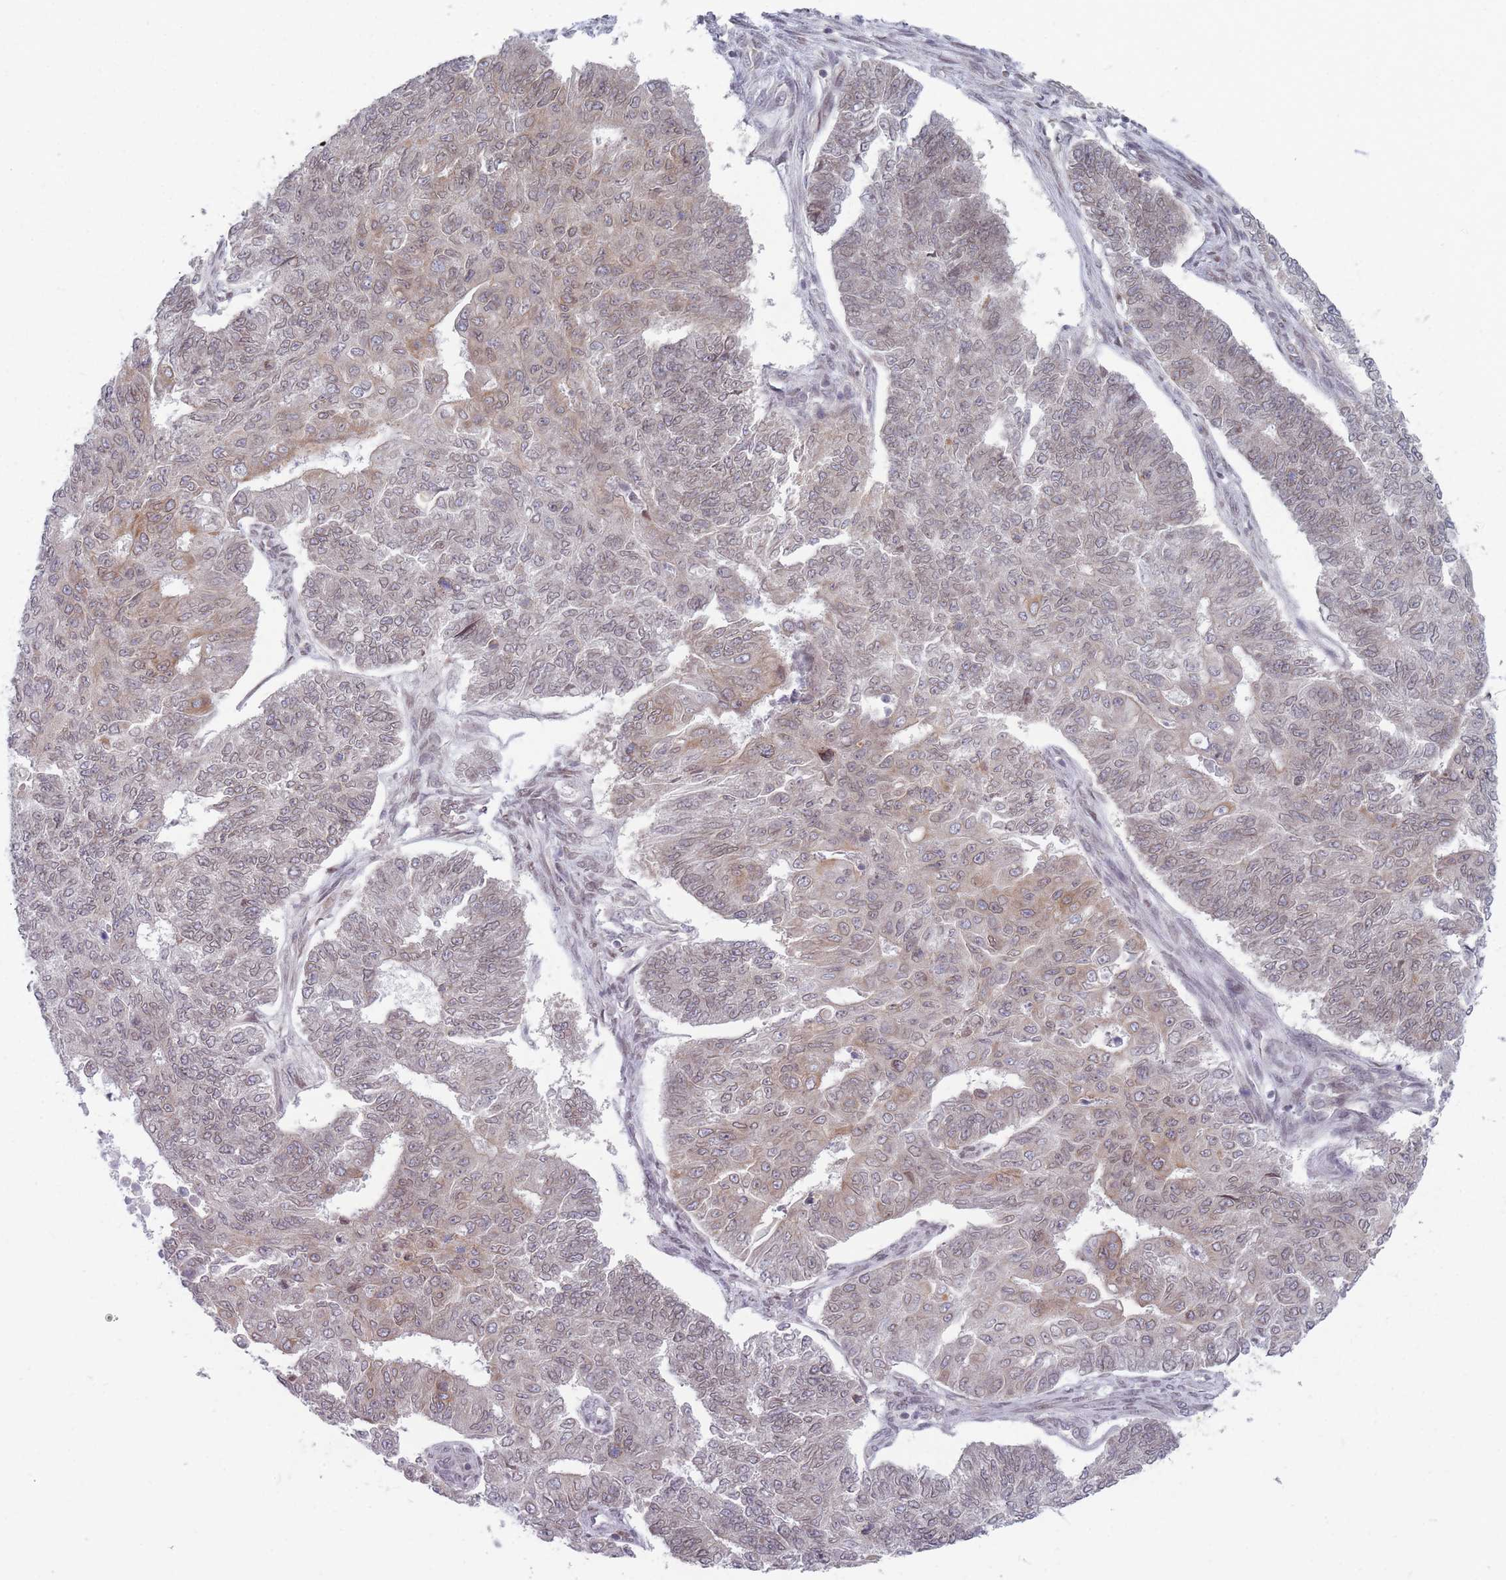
{"staining": {"intensity": "weak", "quantity": "25%-75%", "location": "cytoplasmic/membranous,nuclear"}, "tissue": "endometrial cancer", "cell_type": "Tumor cells", "image_type": "cancer", "snomed": [{"axis": "morphology", "description": "Adenocarcinoma, NOS"}, {"axis": "topography", "description": "Endometrium"}], "caption": "Adenocarcinoma (endometrial) stained for a protein shows weak cytoplasmic/membranous and nuclear positivity in tumor cells.", "gene": "VRK2", "patient": {"sex": "female", "age": 32}}